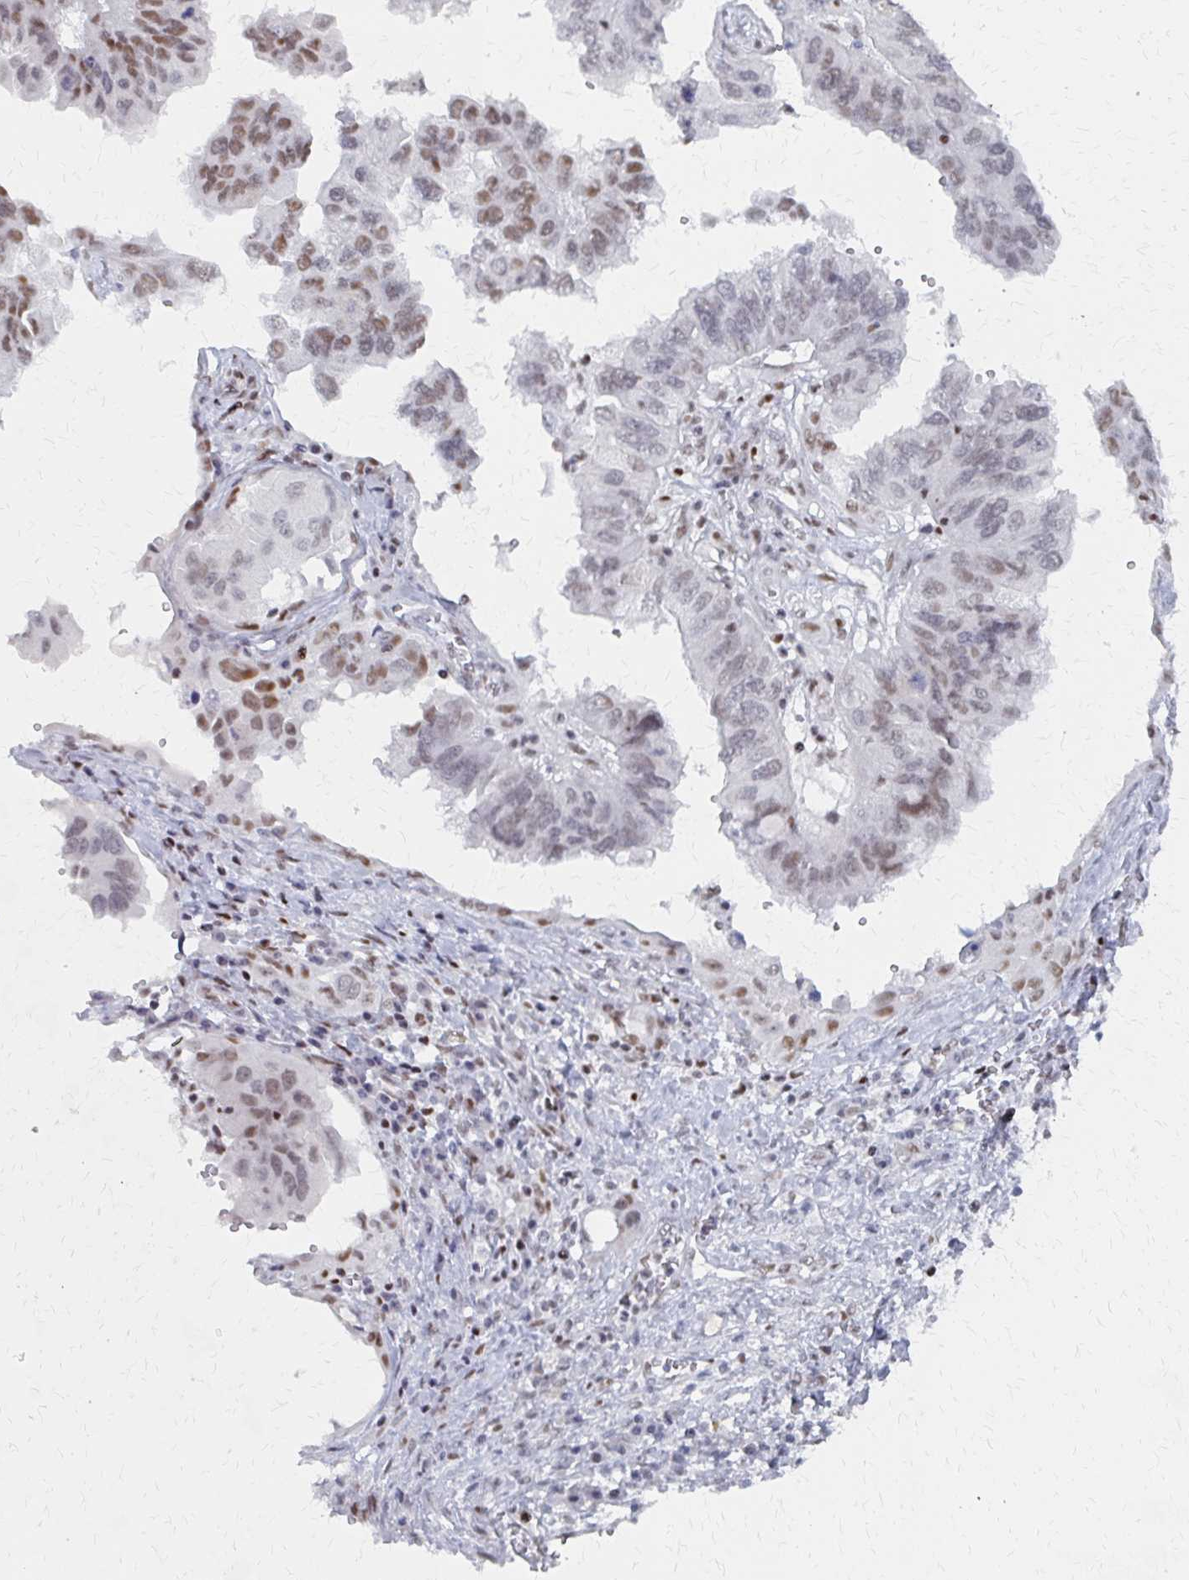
{"staining": {"intensity": "moderate", "quantity": "<25%", "location": "nuclear"}, "tissue": "ovarian cancer", "cell_type": "Tumor cells", "image_type": "cancer", "snomed": [{"axis": "morphology", "description": "Cystadenocarcinoma, serous, NOS"}, {"axis": "topography", "description": "Ovary"}], "caption": "Ovarian serous cystadenocarcinoma stained for a protein exhibits moderate nuclear positivity in tumor cells. (Stains: DAB in brown, nuclei in blue, Microscopy: brightfield microscopy at high magnification).", "gene": "CDIN1", "patient": {"sex": "female", "age": 79}}